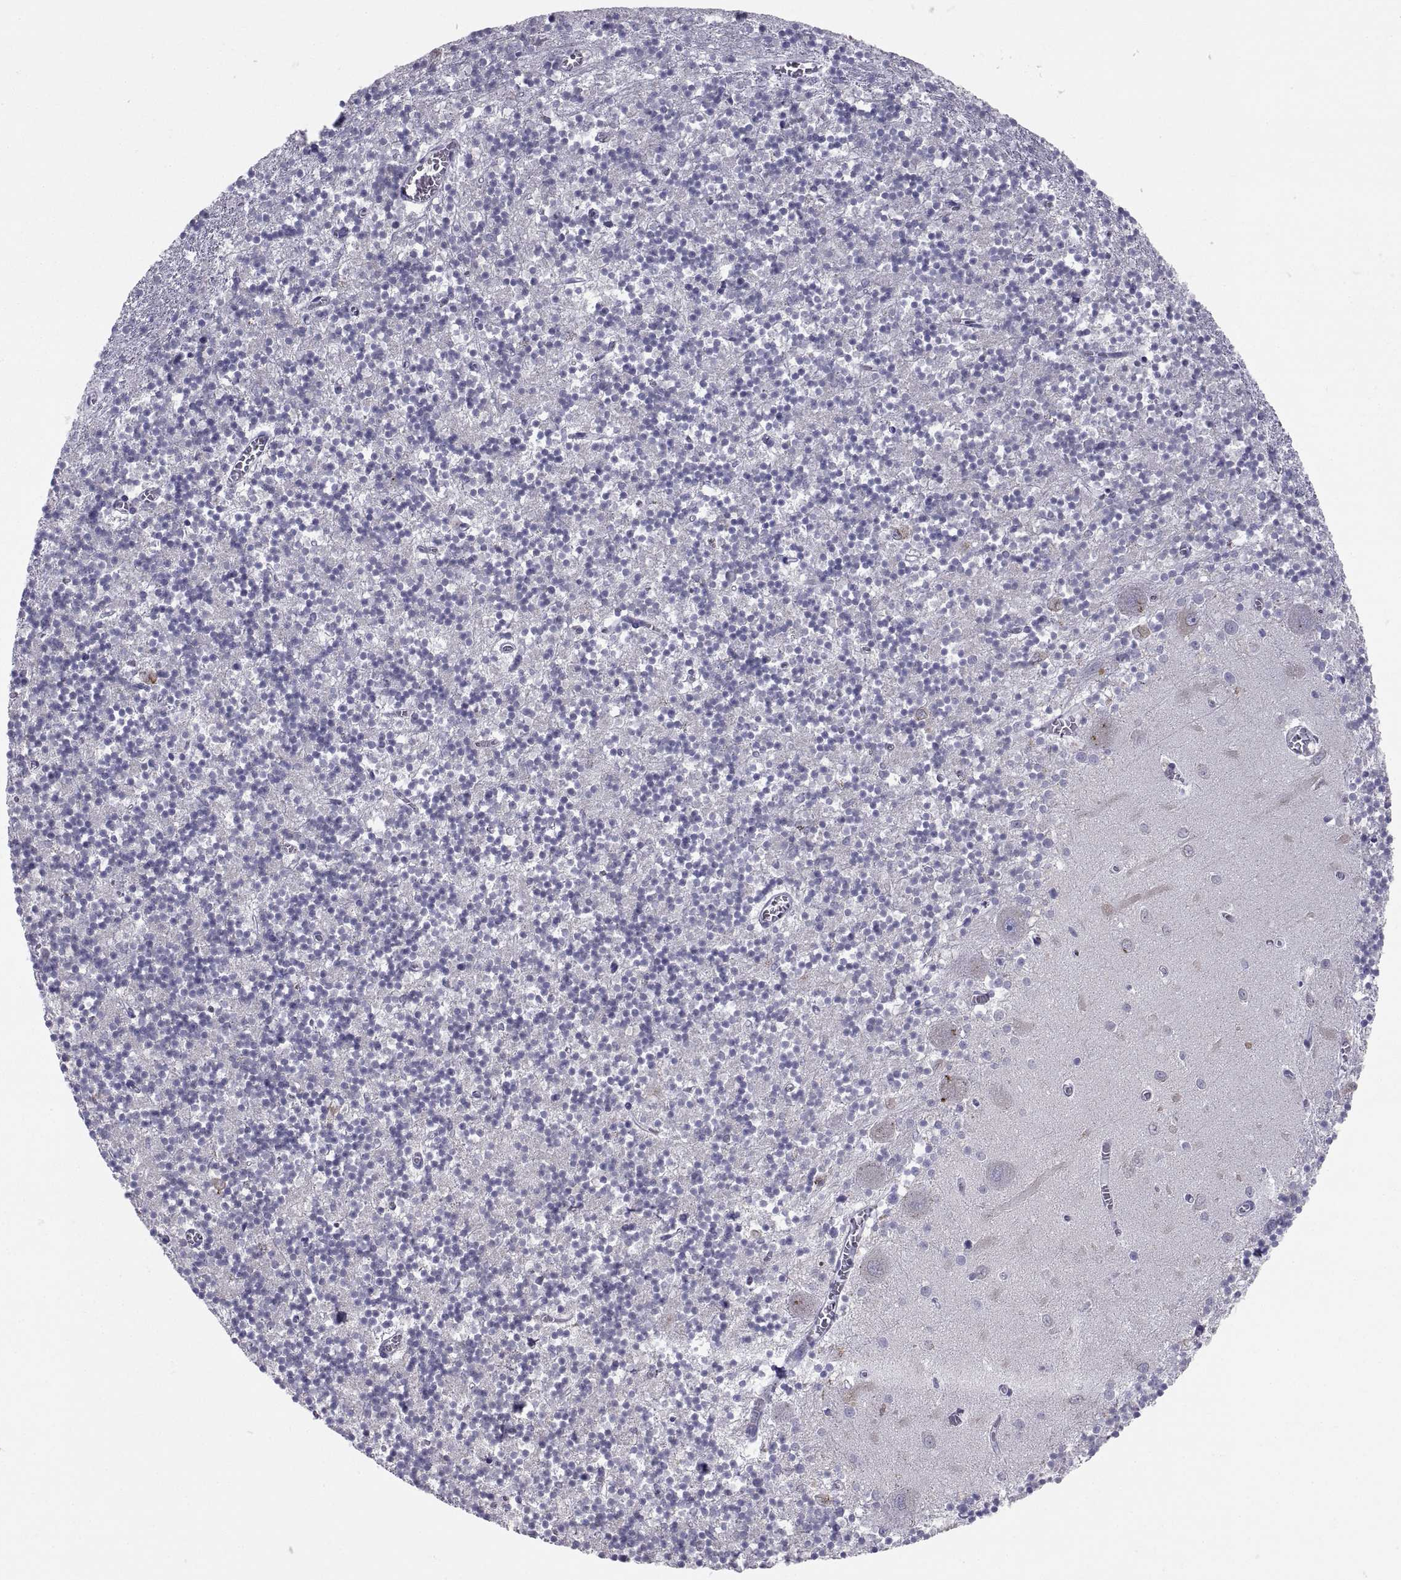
{"staining": {"intensity": "negative", "quantity": "none", "location": "none"}, "tissue": "cerebellum", "cell_type": "Cells in granular layer", "image_type": "normal", "snomed": [{"axis": "morphology", "description": "Normal tissue, NOS"}, {"axis": "topography", "description": "Cerebellum"}], "caption": "The immunohistochemistry (IHC) histopathology image has no significant positivity in cells in granular layer of cerebellum. (DAB (3,3'-diaminobenzidine) IHC with hematoxylin counter stain).", "gene": "ERO1A", "patient": {"sex": "female", "age": 64}}